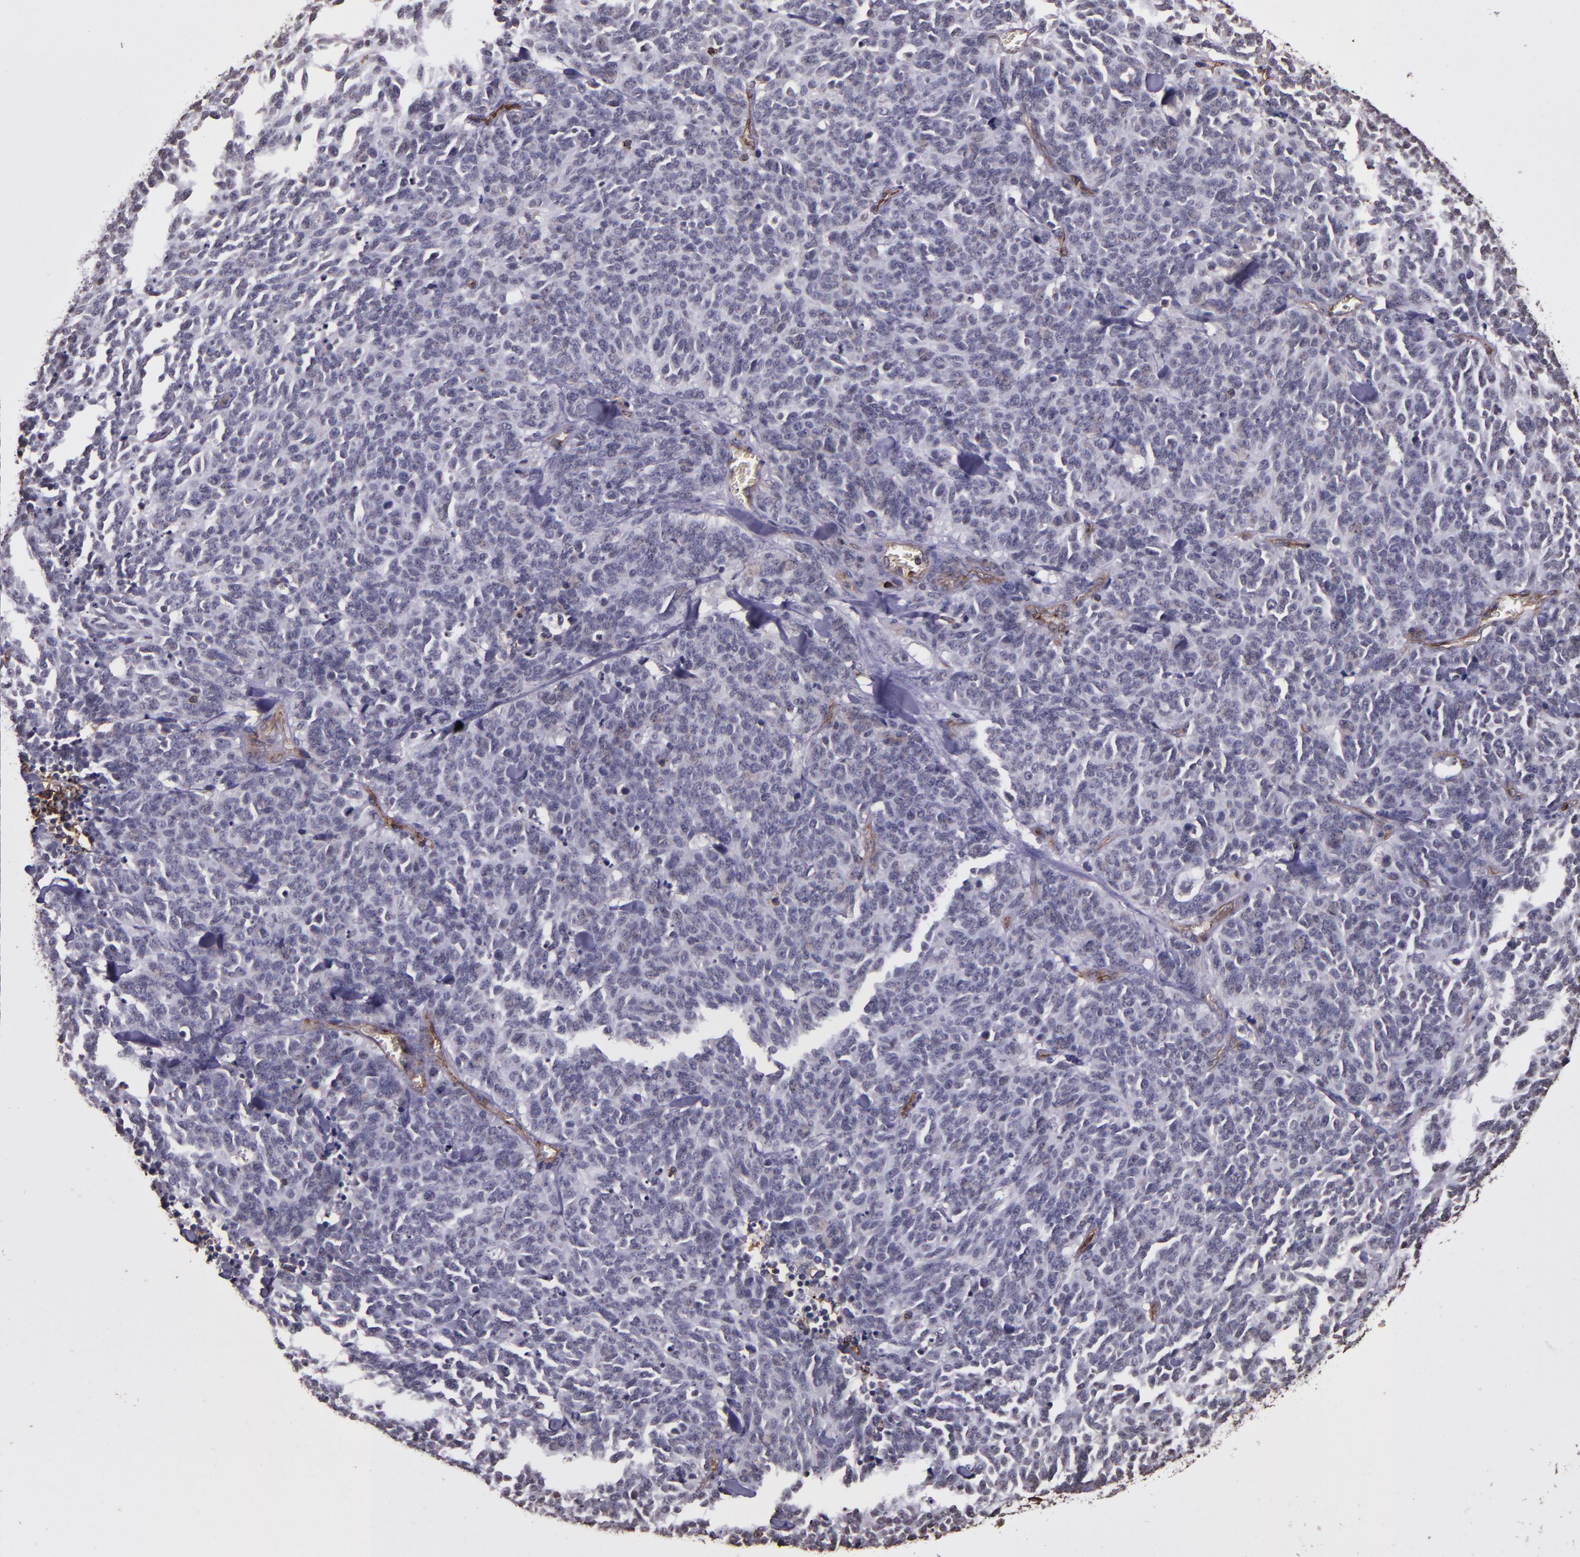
{"staining": {"intensity": "negative", "quantity": "none", "location": "none"}, "tissue": "lung cancer", "cell_type": "Tumor cells", "image_type": "cancer", "snomed": [{"axis": "morphology", "description": "Neoplasm, malignant, NOS"}, {"axis": "topography", "description": "Lung"}], "caption": "IHC image of neoplastic tissue: lung cancer (neoplasm (malignant)) stained with DAB shows no significant protein staining in tumor cells.", "gene": "SLC2A3", "patient": {"sex": "female", "age": 58}}